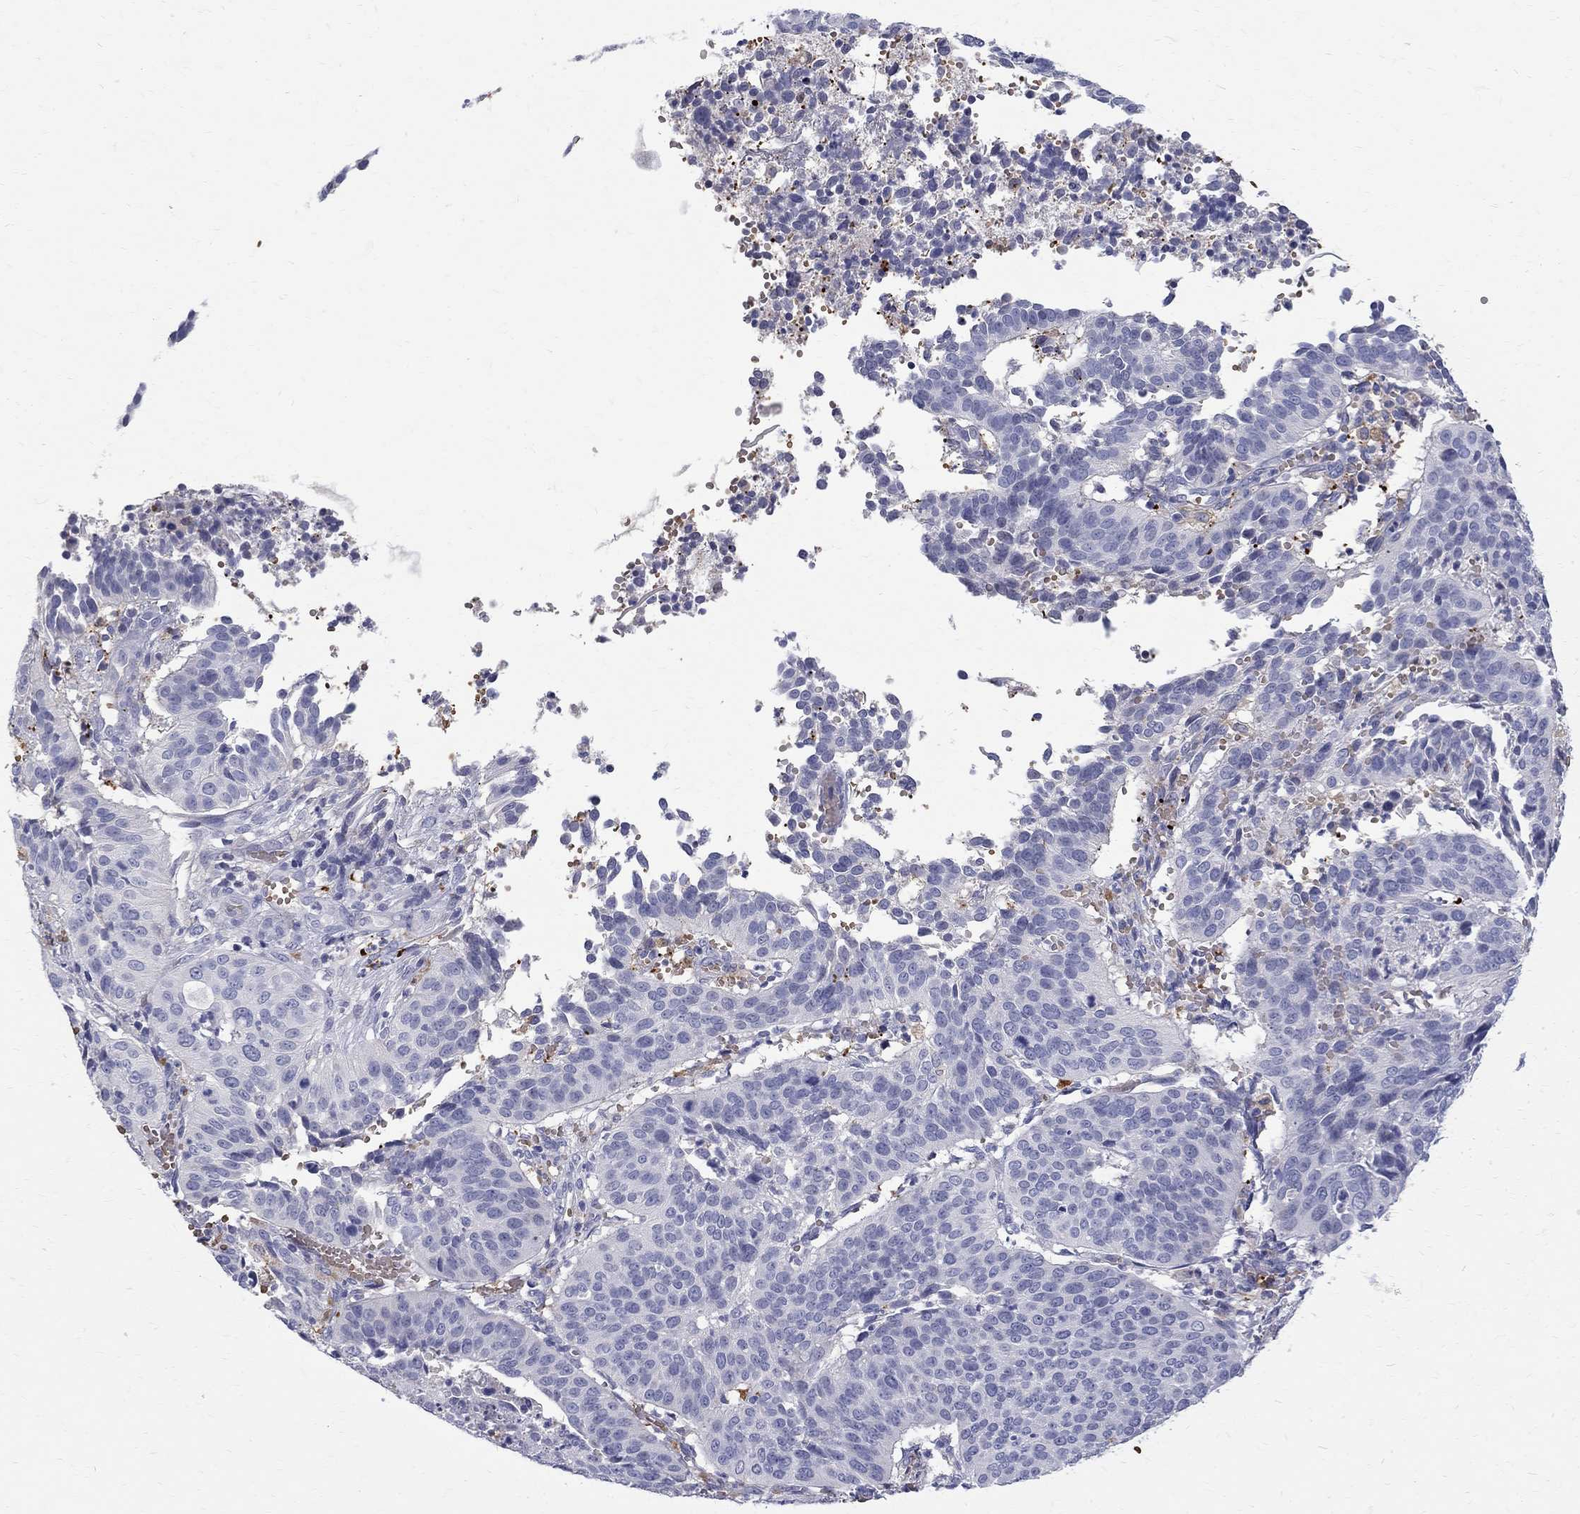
{"staining": {"intensity": "negative", "quantity": "none", "location": "none"}, "tissue": "cervical cancer", "cell_type": "Tumor cells", "image_type": "cancer", "snomed": [{"axis": "morphology", "description": "Normal tissue, NOS"}, {"axis": "morphology", "description": "Squamous cell carcinoma, NOS"}, {"axis": "topography", "description": "Cervix"}], "caption": "A high-resolution micrograph shows IHC staining of cervical squamous cell carcinoma, which shows no significant staining in tumor cells.", "gene": "AGER", "patient": {"sex": "female", "age": 39}}